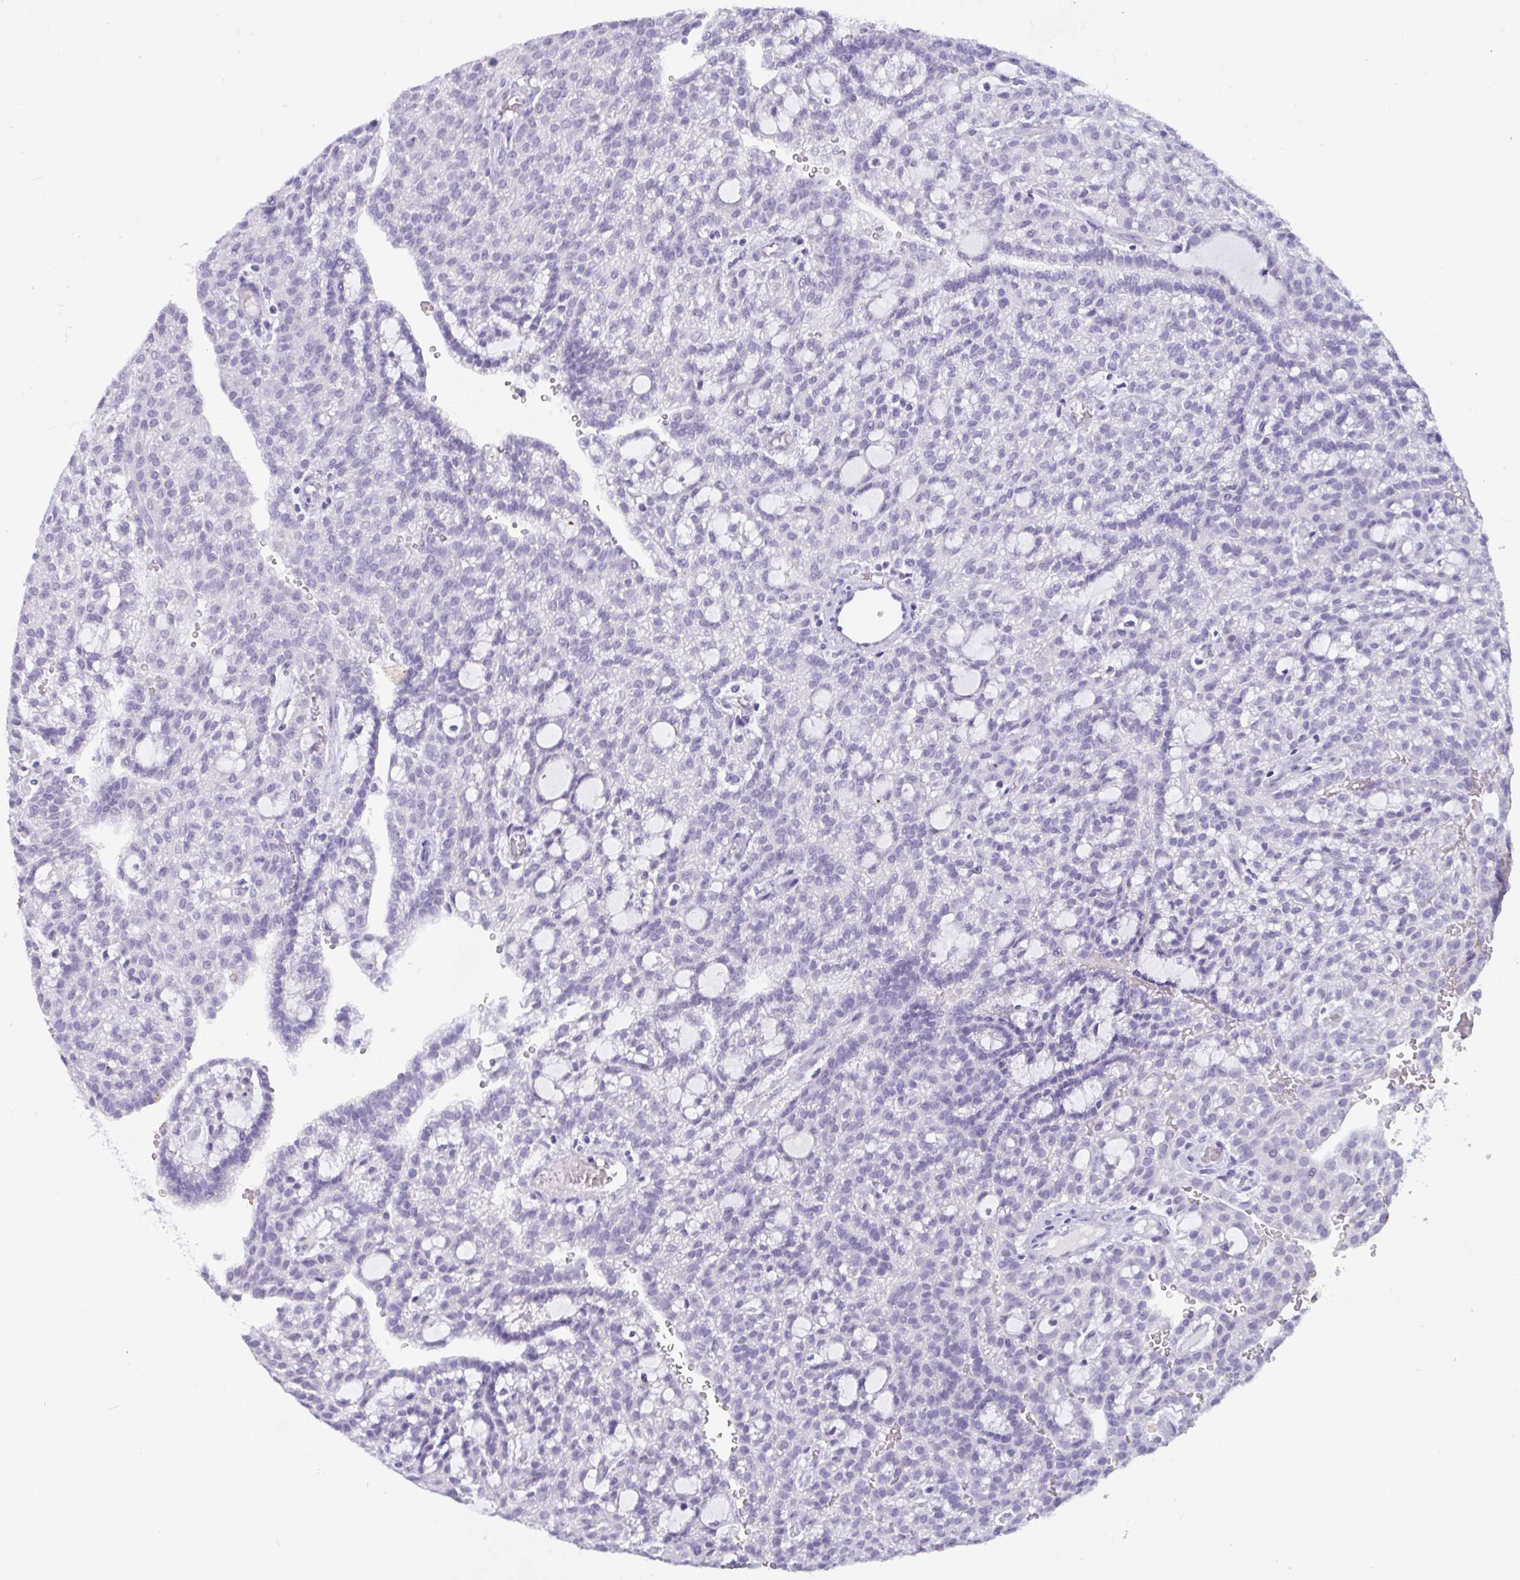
{"staining": {"intensity": "negative", "quantity": "none", "location": "none"}, "tissue": "renal cancer", "cell_type": "Tumor cells", "image_type": "cancer", "snomed": [{"axis": "morphology", "description": "Adenocarcinoma, NOS"}, {"axis": "topography", "description": "Kidney"}], "caption": "Human renal cancer (adenocarcinoma) stained for a protein using immunohistochemistry (IHC) displays no expression in tumor cells.", "gene": "PRDM9", "patient": {"sex": "male", "age": 63}}